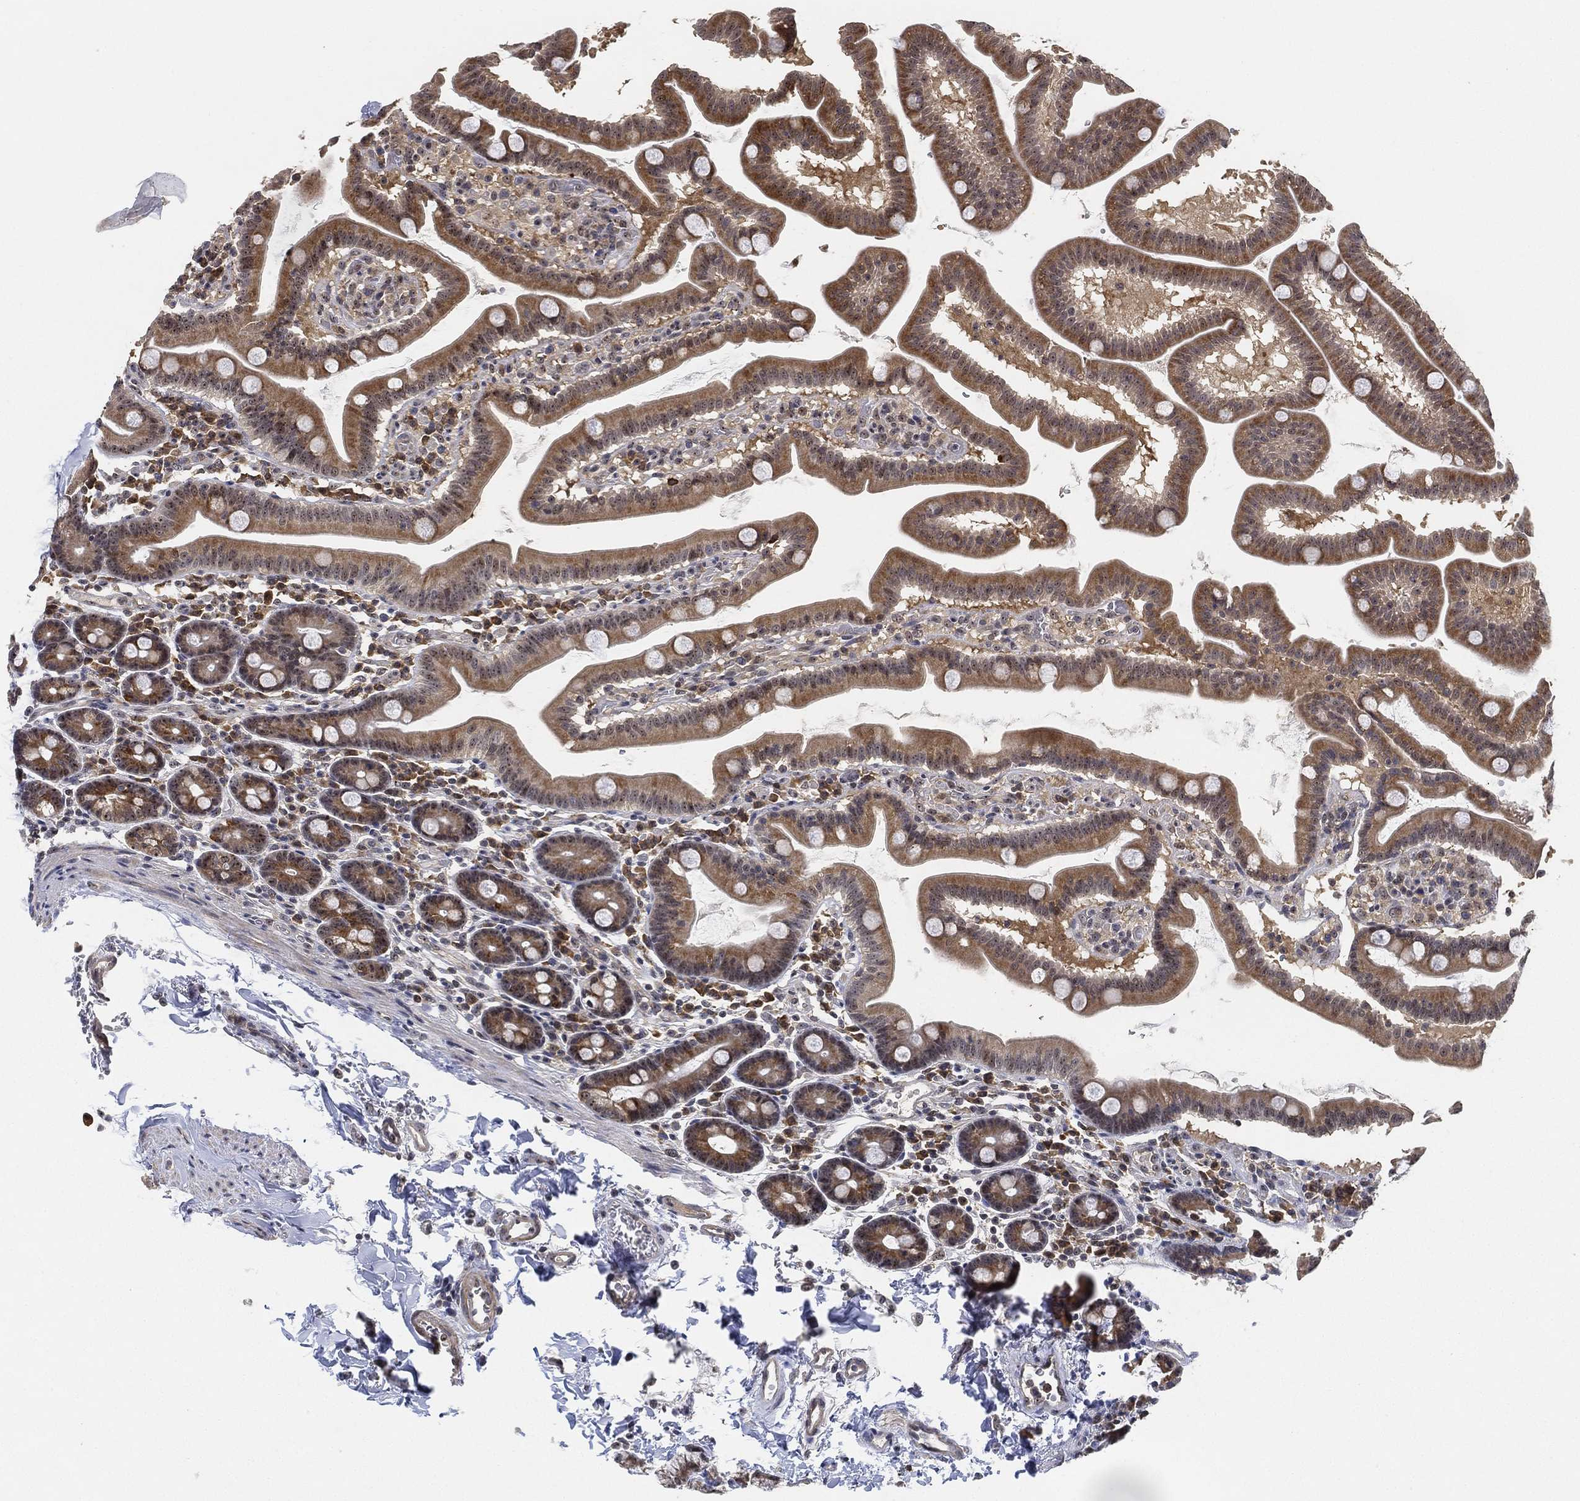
{"staining": {"intensity": "strong", "quantity": "25%-75%", "location": "cytoplasmic/membranous"}, "tissue": "duodenum", "cell_type": "Glandular cells", "image_type": "normal", "snomed": [{"axis": "morphology", "description": "Normal tissue, NOS"}, {"axis": "topography", "description": "Duodenum"}], "caption": "Glandular cells display high levels of strong cytoplasmic/membranous expression in about 25%-75% of cells in unremarkable duodenum. The staining is performed using DAB (3,3'-diaminobenzidine) brown chromogen to label protein expression. The nuclei are counter-stained blue using hematoxylin.", "gene": "PPP1R16B", "patient": {"sex": "male", "age": 59}}